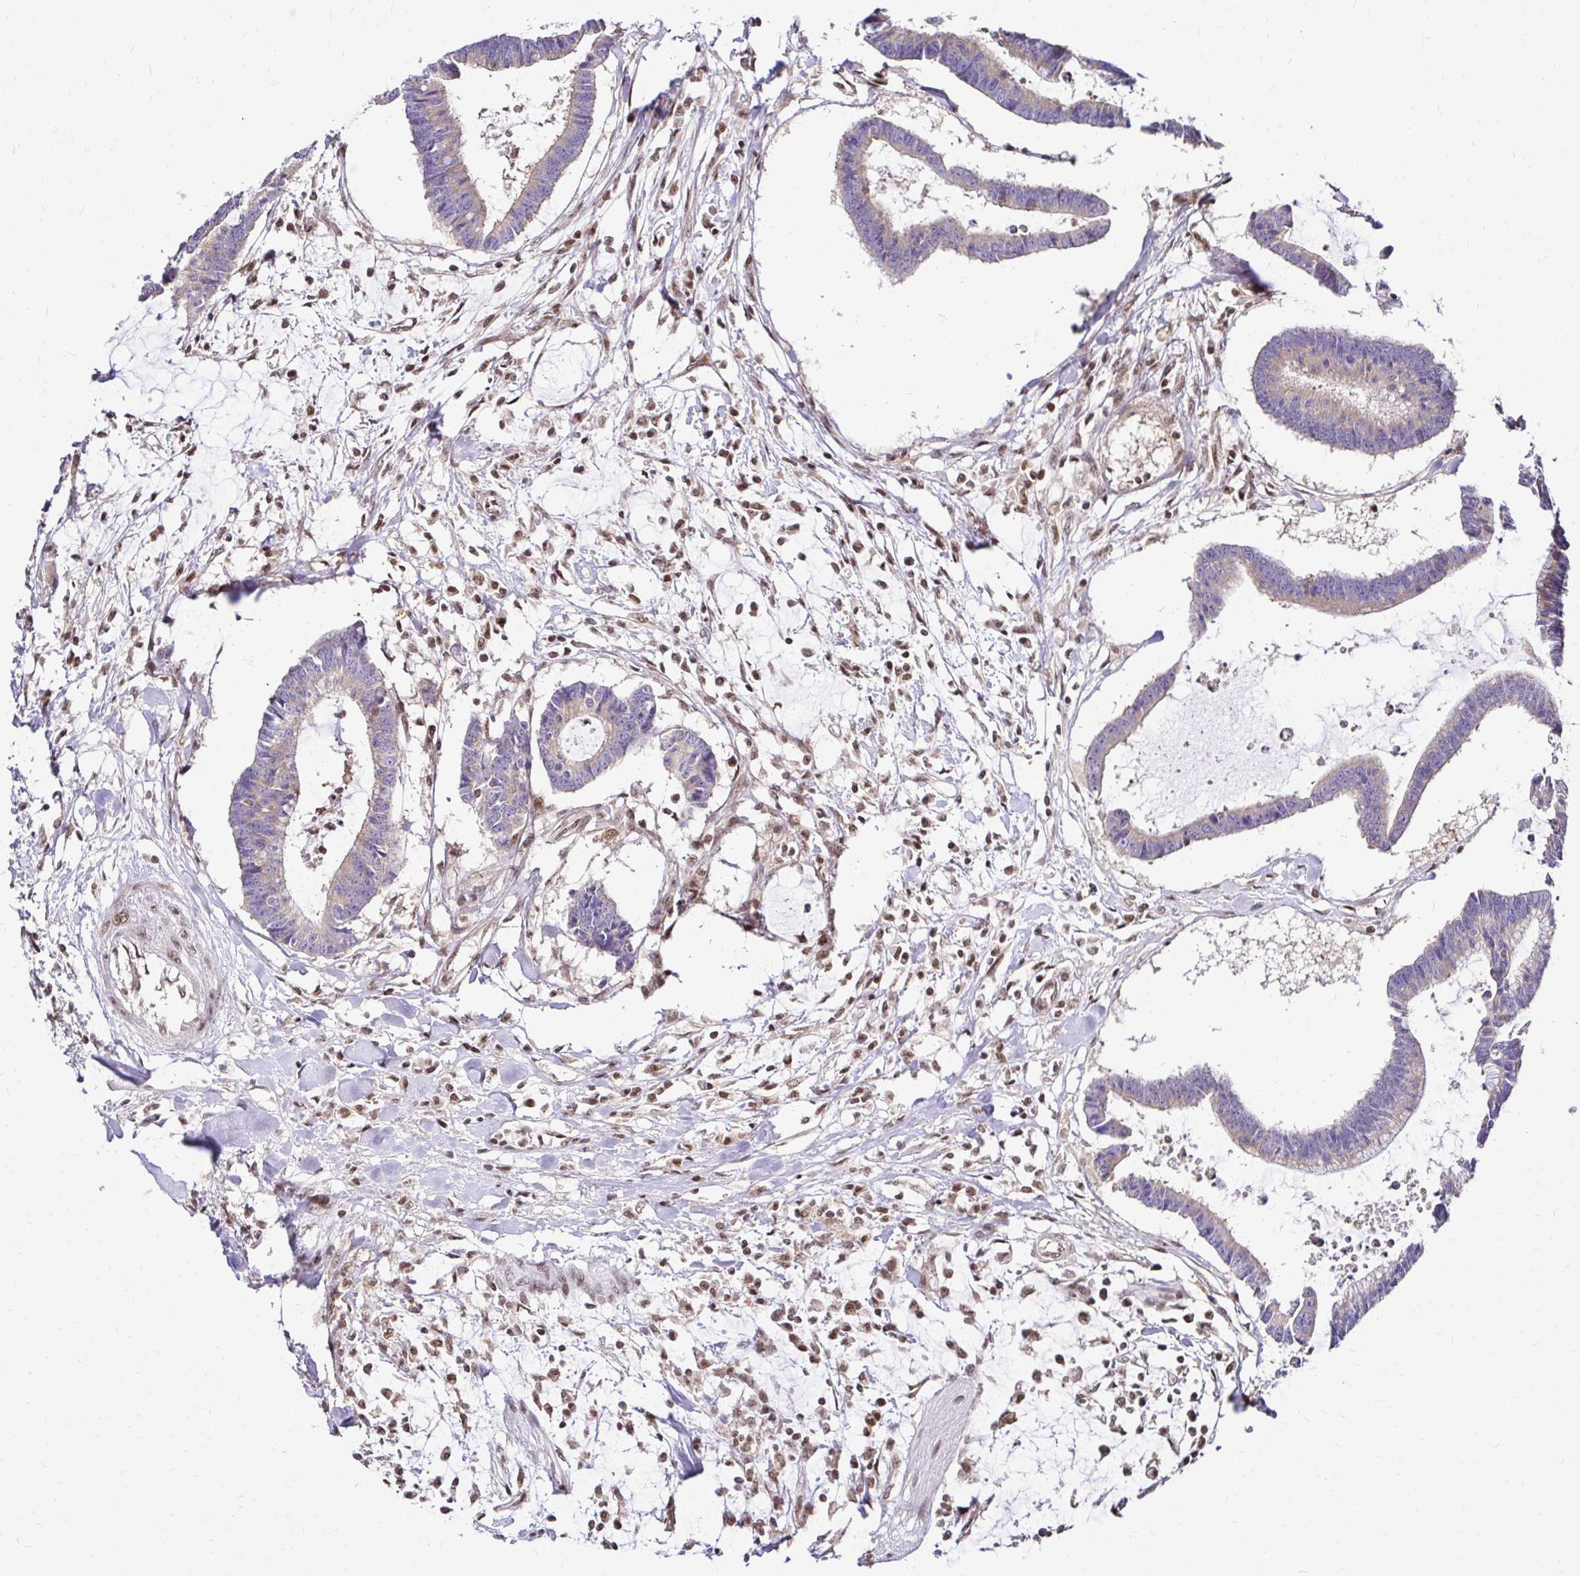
{"staining": {"intensity": "weak", "quantity": "<25%", "location": "cytoplasmic/membranous"}, "tissue": "colorectal cancer", "cell_type": "Tumor cells", "image_type": "cancer", "snomed": [{"axis": "morphology", "description": "Adenocarcinoma, NOS"}, {"axis": "topography", "description": "Colon"}], "caption": "Human adenocarcinoma (colorectal) stained for a protein using immunohistochemistry shows no expression in tumor cells.", "gene": "GLYR1", "patient": {"sex": "female", "age": 78}}